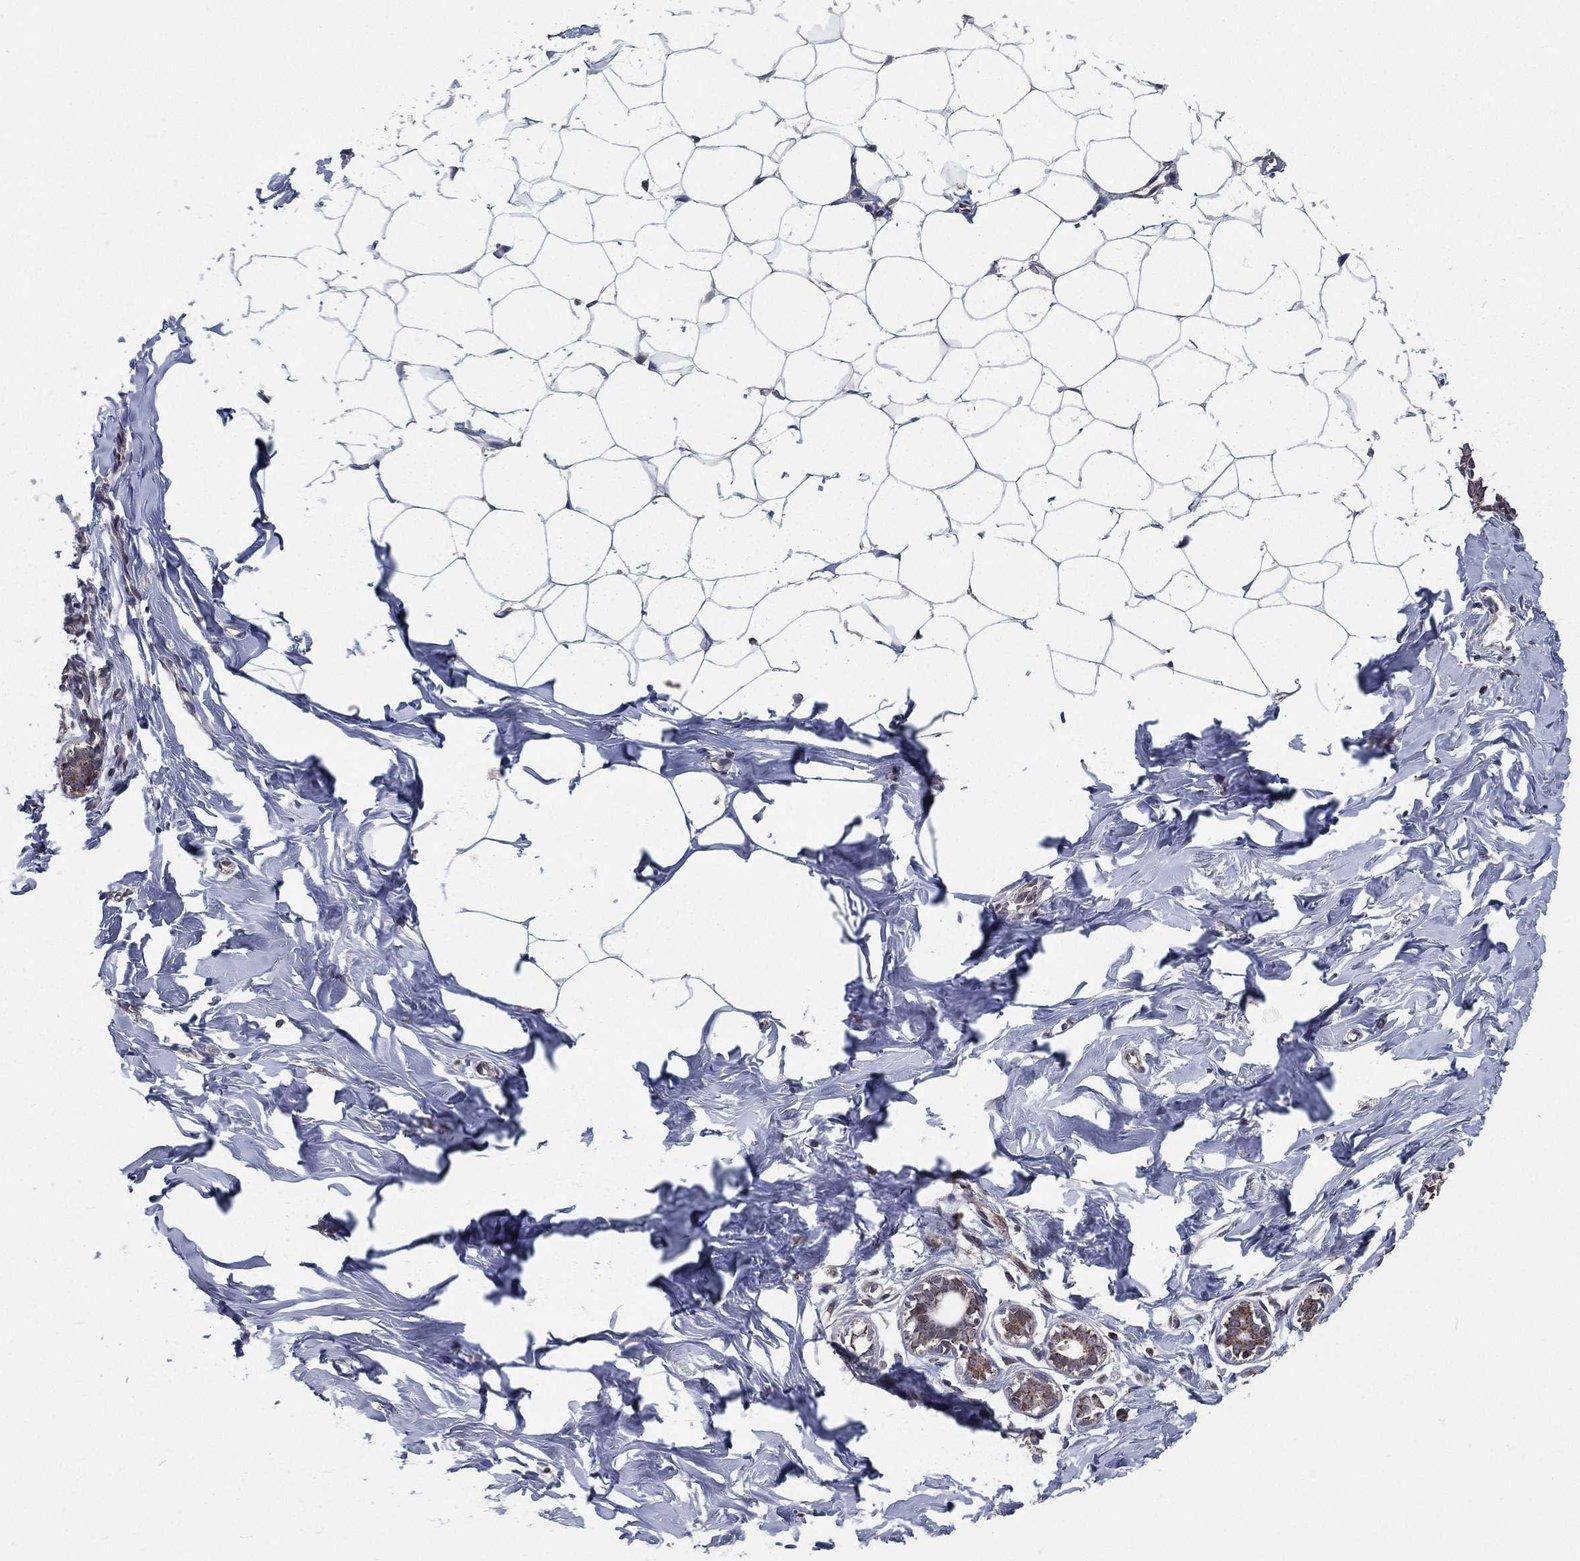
{"staining": {"intensity": "negative", "quantity": "none", "location": "none"}, "tissue": "breast", "cell_type": "Adipocytes", "image_type": "normal", "snomed": [{"axis": "morphology", "description": "Normal tissue, NOS"}, {"axis": "morphology", "description": "Lobular carcinoma, in situ"}, {"axis": "topography", "description": "Breast"}], "caption": "IHC photomicrograph of unremarkable breast: human breast stained with DAB (3,3'-diaminobenzidine) exhibits no significant protein positivity in adipocytes.", "gene": "ENSG00000288684", "patient": {"sex": "female", "age": 35}}